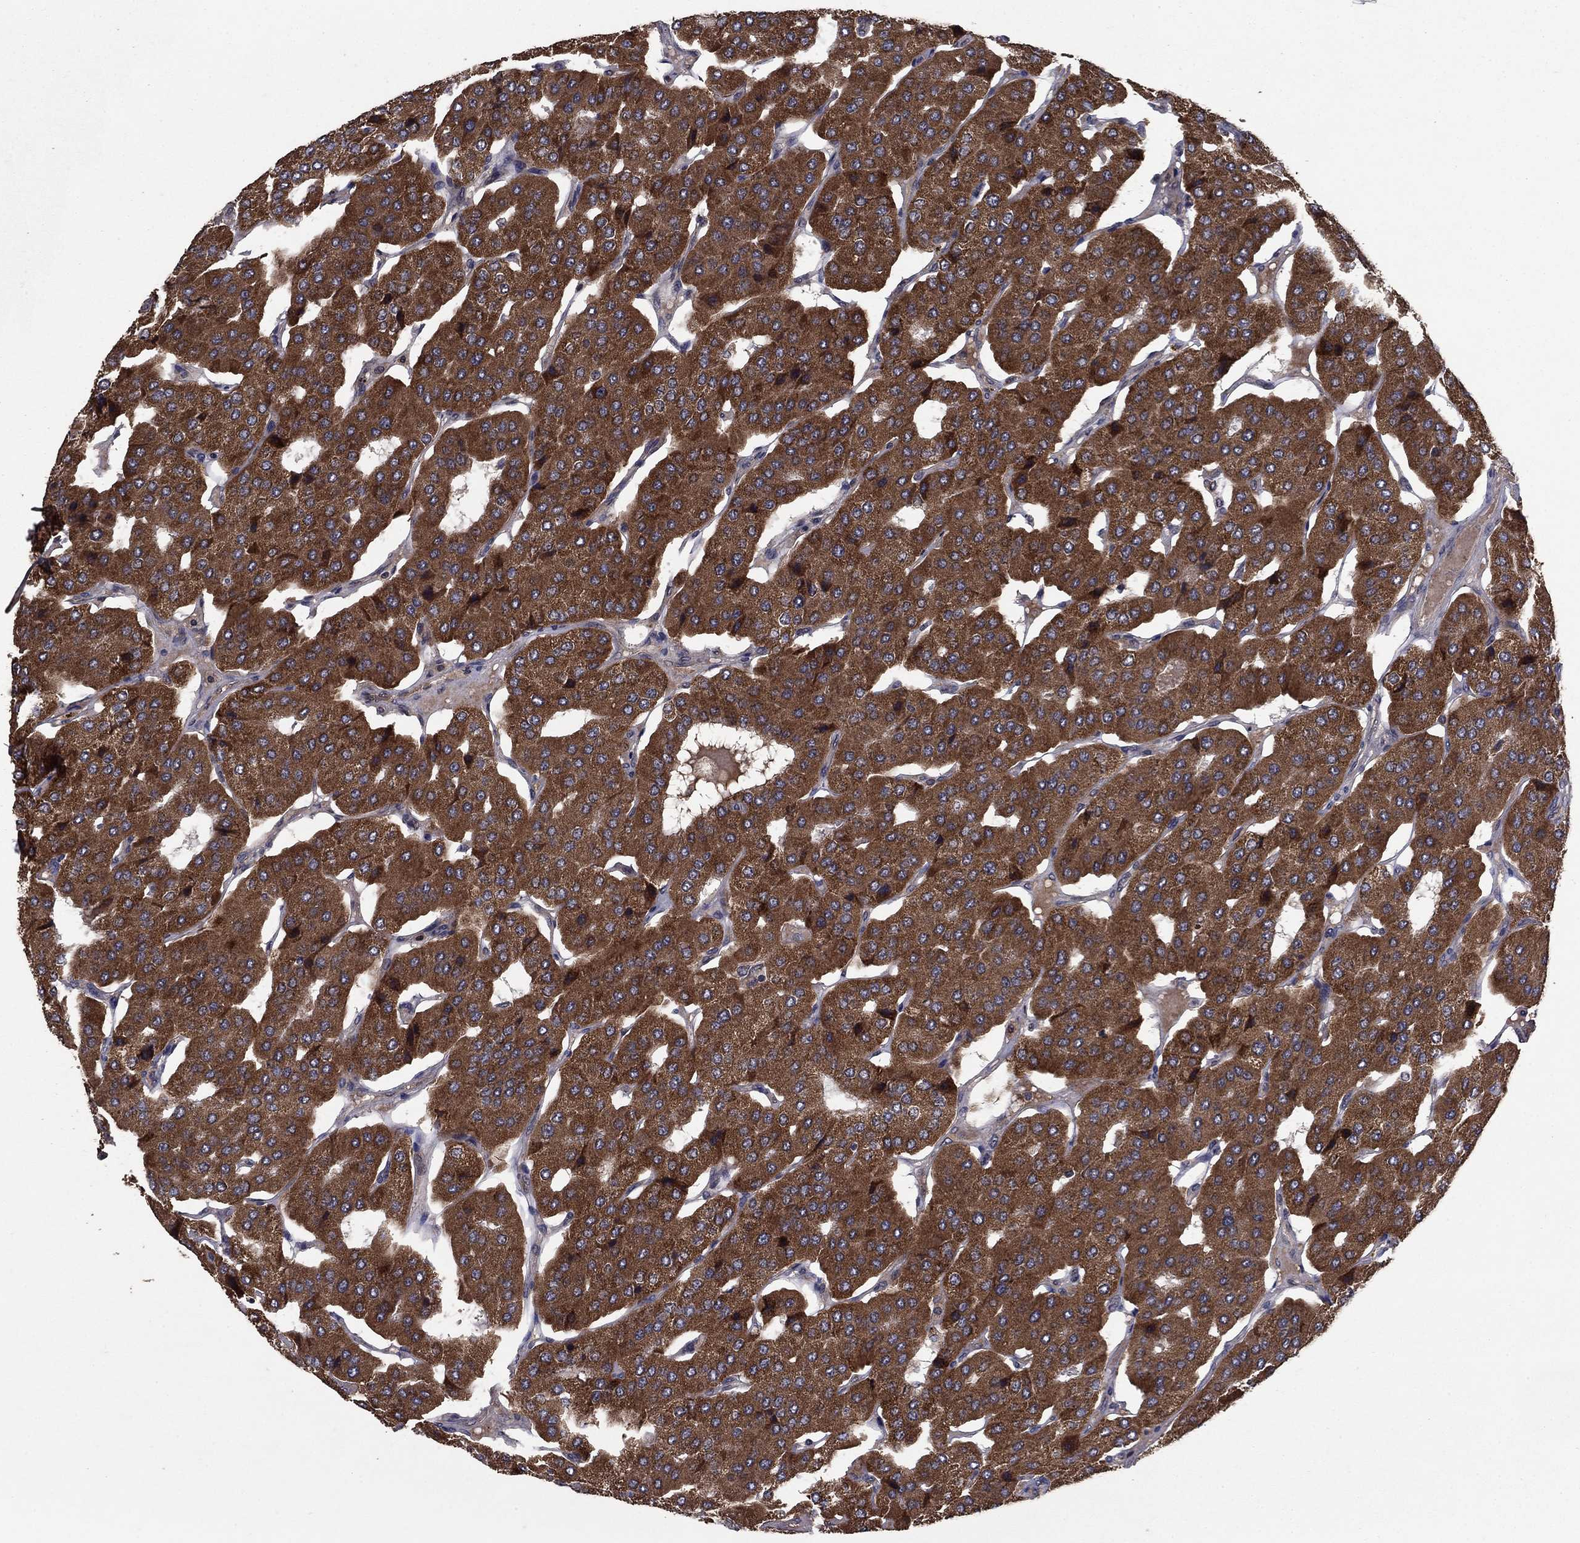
{"staining": {"intensity": "strong", "quantity": ">75%", "location": "cytoplasmic/membranous"}, "tissue": "parathyroid gland", "cell_type": "Glandular cells", "image_type": "normal", "snomed": [{"axis": "morphology", "description": "Normal tissue, NOS"}, {"axis": "morphology", "description": "Adenoma, NOS"}, {"axis": "topography", "description": "Parathyroid gland"}], "caption": "The immunohistochemical stain highlights strong cytoplasmic/membranous positivity in glandular cells of unremarkable parathyroid gland.", "gene": "DHRS1", "patient": {"sex": "female", "age": 86}}